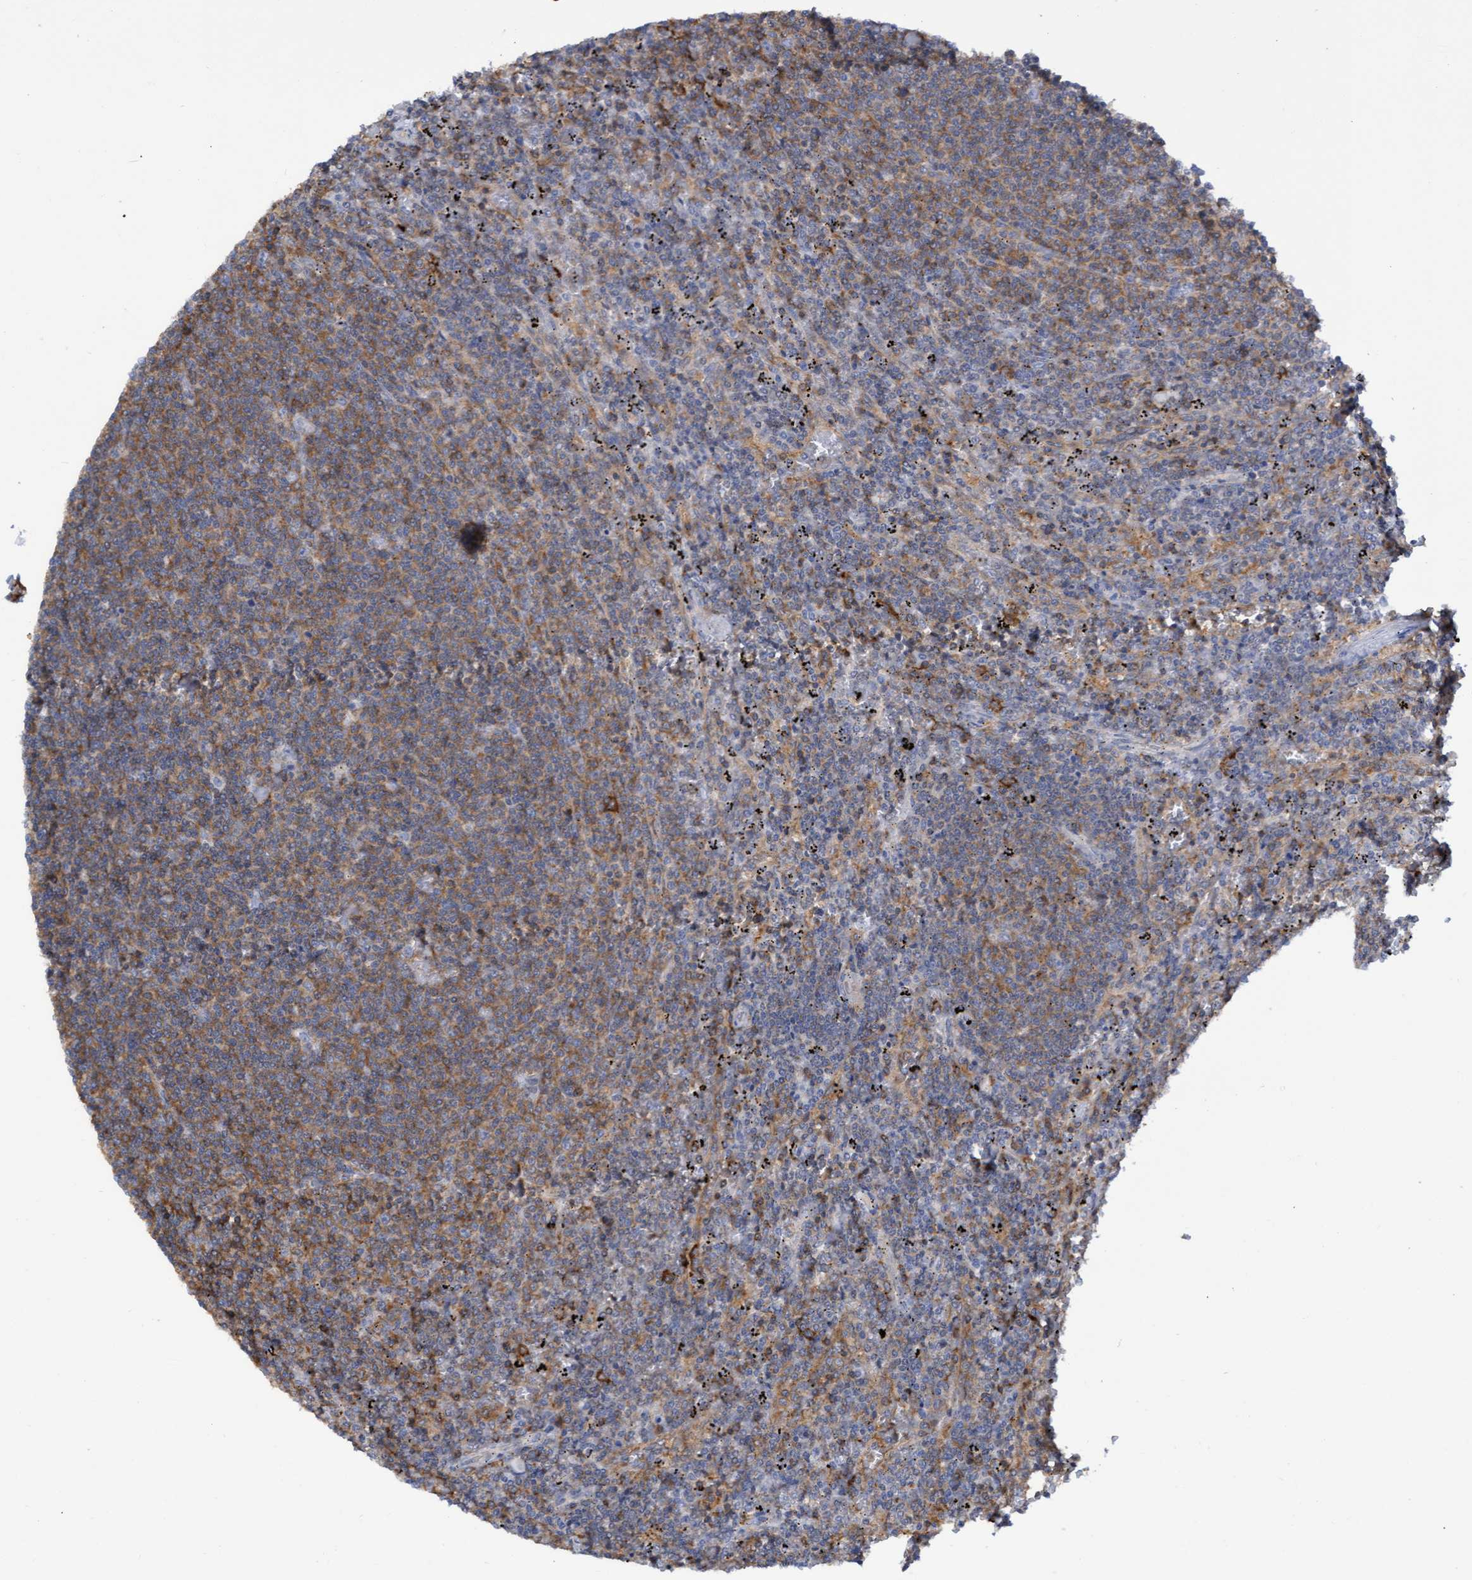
{"staining": {"intensity": "moderate", "quantity": ">75%", "location": "cytoplasmic/membranous"}, "tissue": "lymphoma", "cell_type": "Tumor cells", "image_type": "cancer", "snomed": [{"axis": "morphology", "description": "Malignant lymphoma, non-Hodgkin's type, Low grade"}, {"axis": "topography", "description": "Spleen"}], "caption": "Approximately >75% of tumor cells in low-grade malignant lymphoma, non-Hodgkin's type show moderate cytoplasmic/membranous protein expression as visualized by brown immunohistochemical staining.", "gene": "FNBP1", "patient": {"sex": "female", "age": 50}}